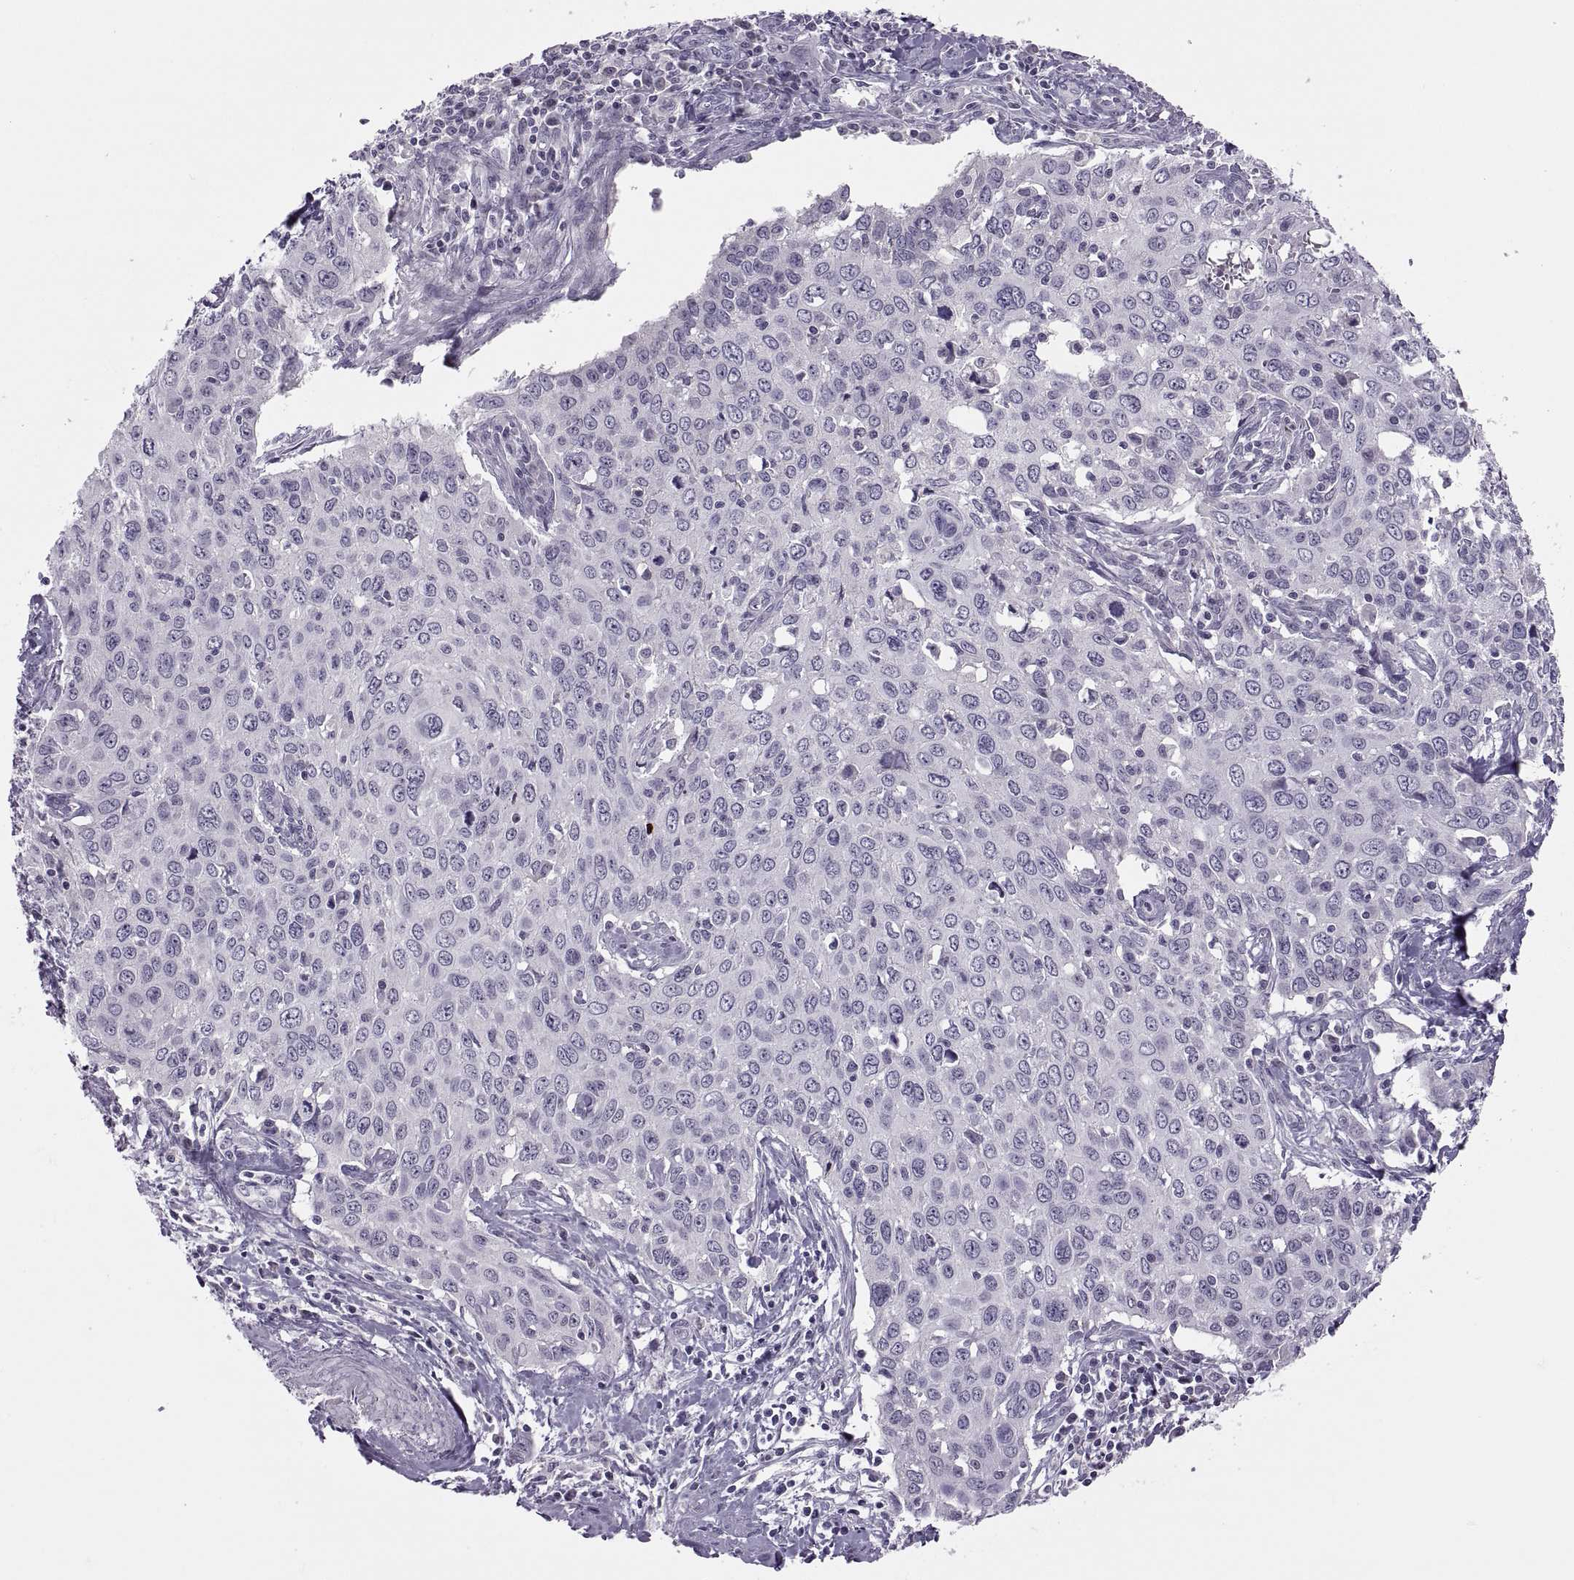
{"staining": {"intensity": "negative", "quantity": "none", "location": "none"}, "tissue": "cervical cancer", "cell_type": "Tumor cells", "image_type": "cancer", "snomed": [{"axis": "morphology", "description": "Squamous cell carcinoma, NOS"}, {"axis": "topography", "description": "Cervix"}], "caption": "Tumor cells show no significant protein staining in cervical cancer (squamous cell carcinoma). (Immunohistochemistry (ihc), brightfield microscopy, high magnification).", "gene": "CHCT1", "patient": {"sex": "female", "age": 38}}